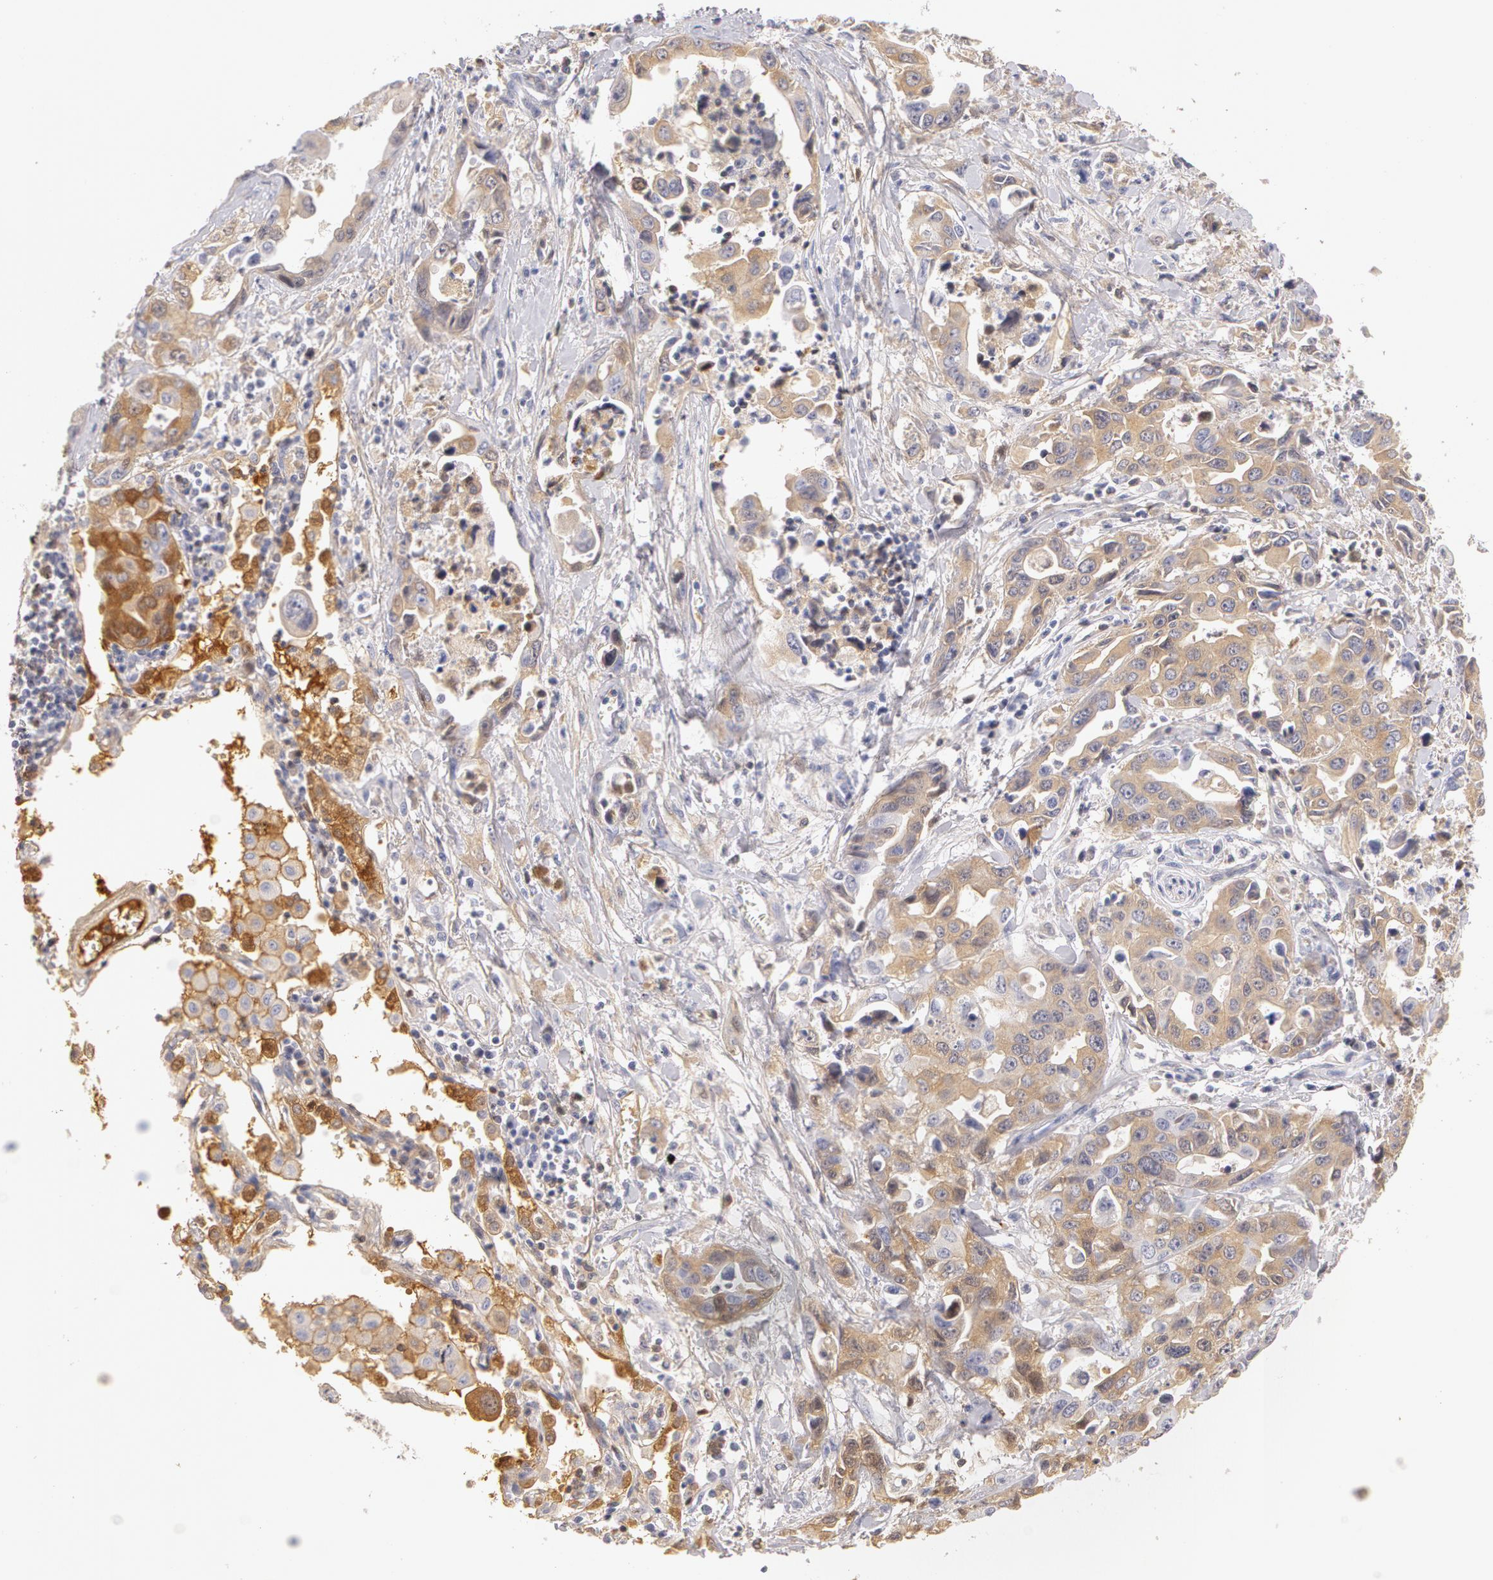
{"staining": {"intensity": "weak", "quantity": "<25%", "location": "cytoplasmic/membranous"}, "tissue": "lung cancer", "cell_type": "Tumor cells", "image_type": "cancer", "snomed": [{"axis": "morphology", "description": "Adenocarcinoma, NOS"}, {"axis": "topography", "description": "Lung"}], "caption": "This photomicrograph is of adenocarcinoma (lung) stained with immunohistochemistry (IHC) to label a protein in brown with the nuclei are counter-stained blue. There is no staining in tumor cells.", "gene": "AHSG", "patient": {"sex": "male", "age": 64}}